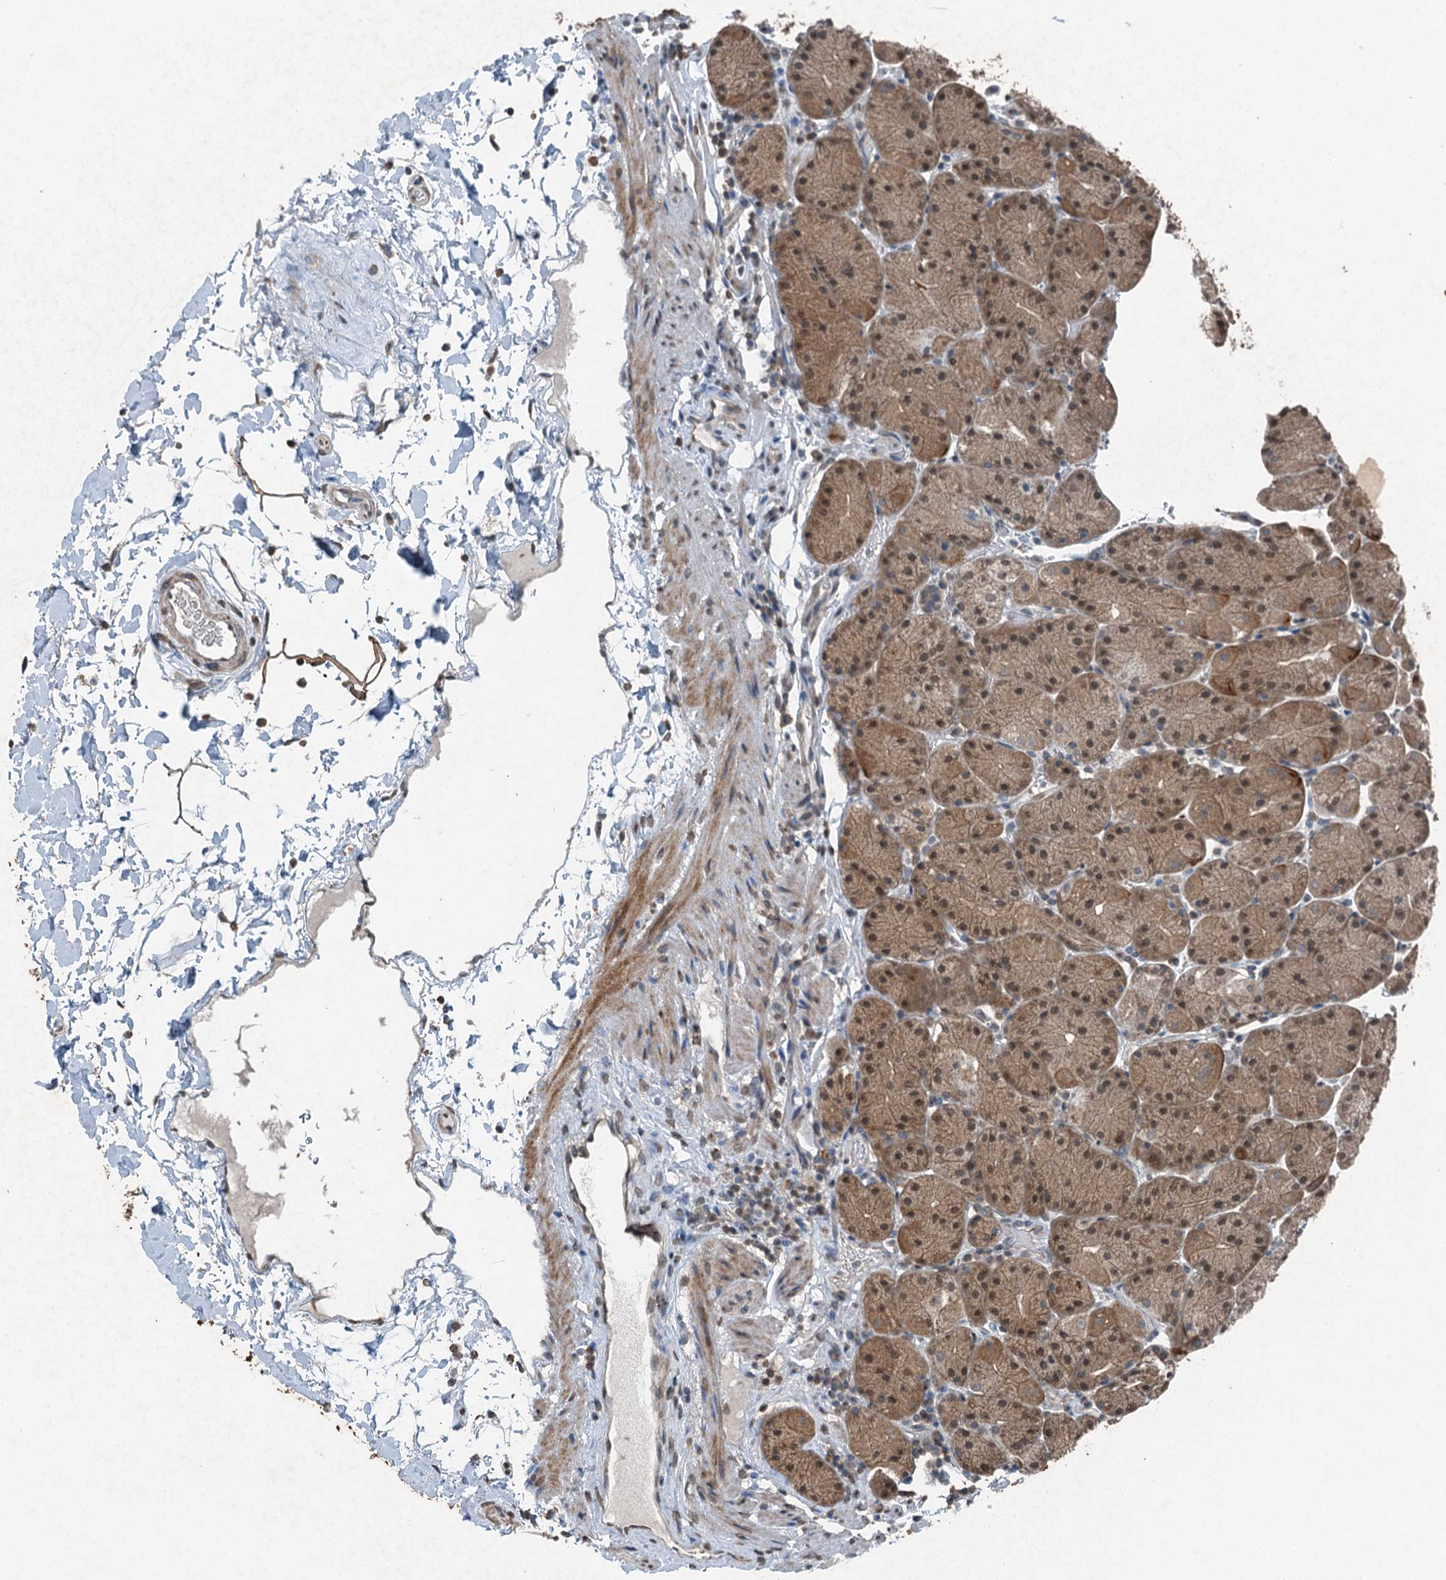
{"staining": {"intensity": "moderate", "quantity": ">75%", "location": "cytoplasmic/membranous,nuclear"}, "tissue": "stomach", "cell_type": "Glandular cells", "image_type": "normal", "snomed": [{"axis": "morphology", "description": "Normal tissue, NOS"}, {"axis": "topography", "description": "Stomach, upper"}, {"axis": "topography", "description": "Stomach, lower"}], "caption": "Moderate cytoplasmic/membranous,nuclear staining is seen in approximately >75% of glandular cells in benign stomach. (DAB (3,3'-diaminobenzidine) IHC, brown staining for protein, blue staining for nuclei).", "gene": "TCTN1", "patient": {"sex": "male", "age": 67}}